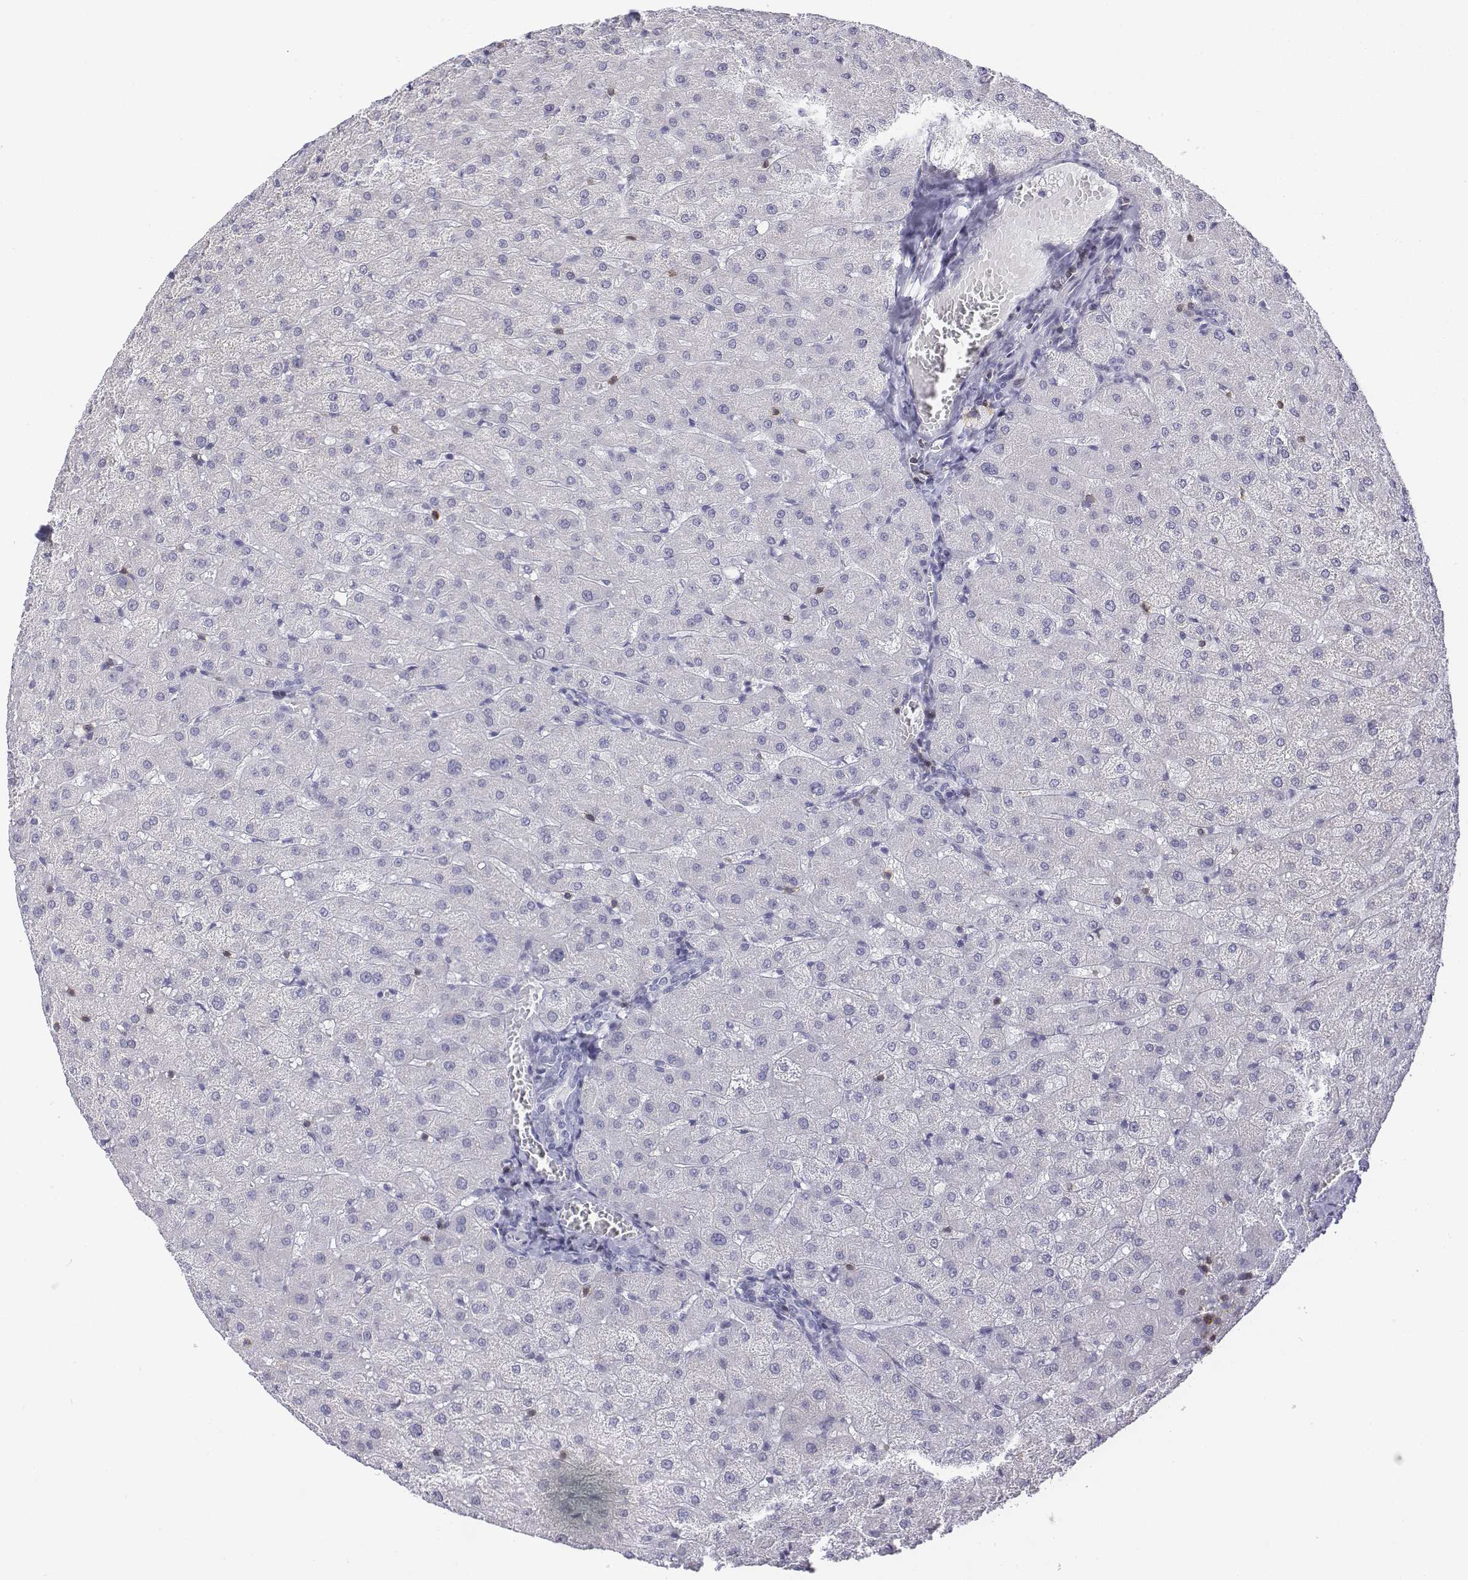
{"staining": {"intensity": "negative", "quantity": "none", "location": "none"}, "tissue": "liver", "cell_type": "Cholangiocytes", "image_type": "normal", "snomed": [{"axis": "morphology", "description": "Normal tissue, NOS"}, {"axis": "topography", "description": "Liver"}], "caption": "Immunohistochemistry (IHC) micrograph of normal human liver stained for a protein (brown), which displays no positivity in cholangiocytes. The staining was performed using DAB (3,3'-diaminobenzidine) to visualize the protein expression in brown, while the nuclei were stained in blue with hematoxylin (Magnification: 20x).", "gene": "CD3E", "patient": {"sex": "female", "age": 50}}